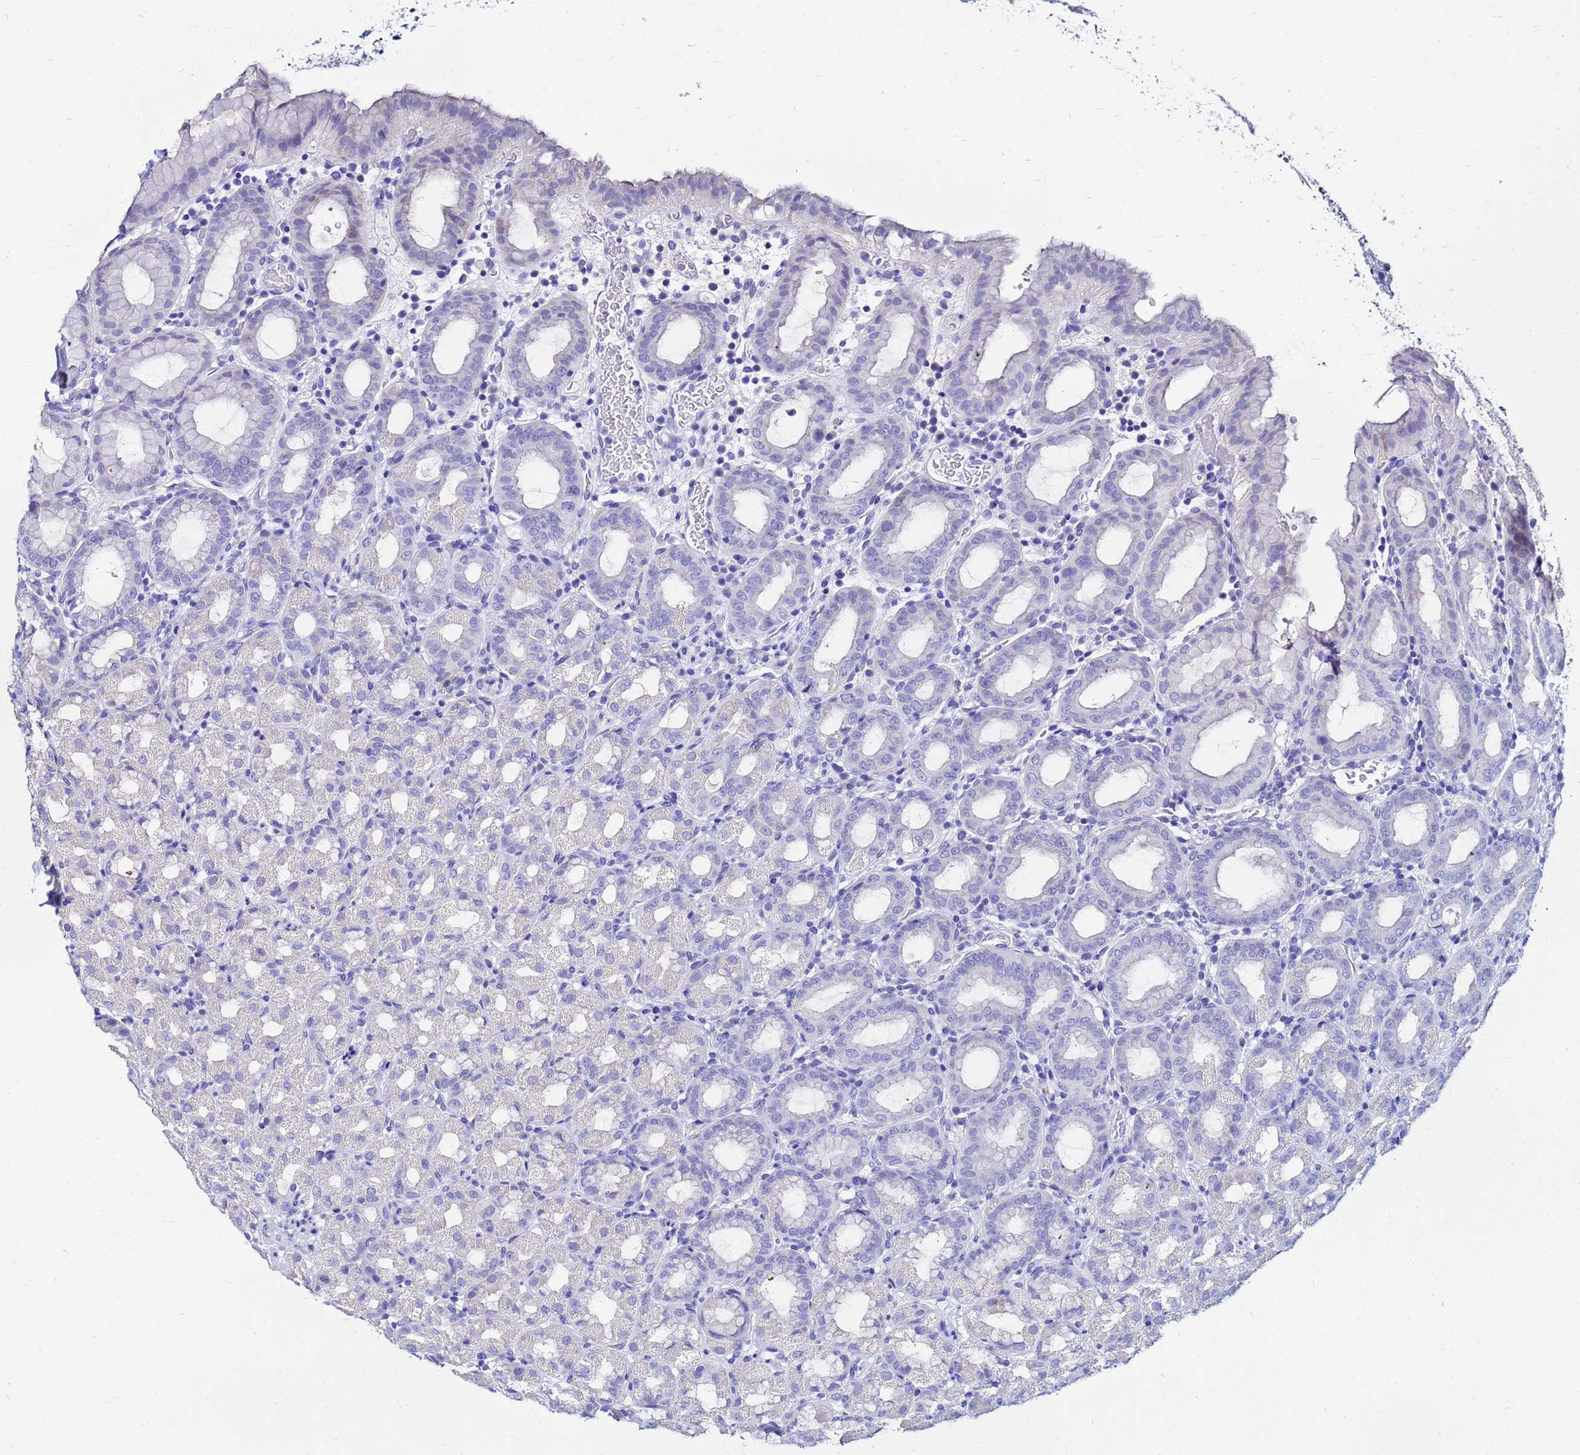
{"staining": {"intensity": "negative", "quantity": "none", "location": "none"}, "tissue": "stomach", "cell_type": "Glandular cells", "image_type": "normal", "snomed": [{"axis": "morphology", "description": "Normal tissue, NOS"}, {"axis": "topography", "description": "Stomach, upper"}, {"axis": "topography", "description": "Stomach, lower"}, {"axis": "topography", "description": "Small intestine"}], "caption": "Immunohistochemistry photomicrograph of benign stomach: human stomach stained with DAB (3,3'-diaminobenzidine) shows no significant protein positivity in glandular cells.", "gene": "PPP1R14C", "patient": {"sex": "male", "age": 68}}